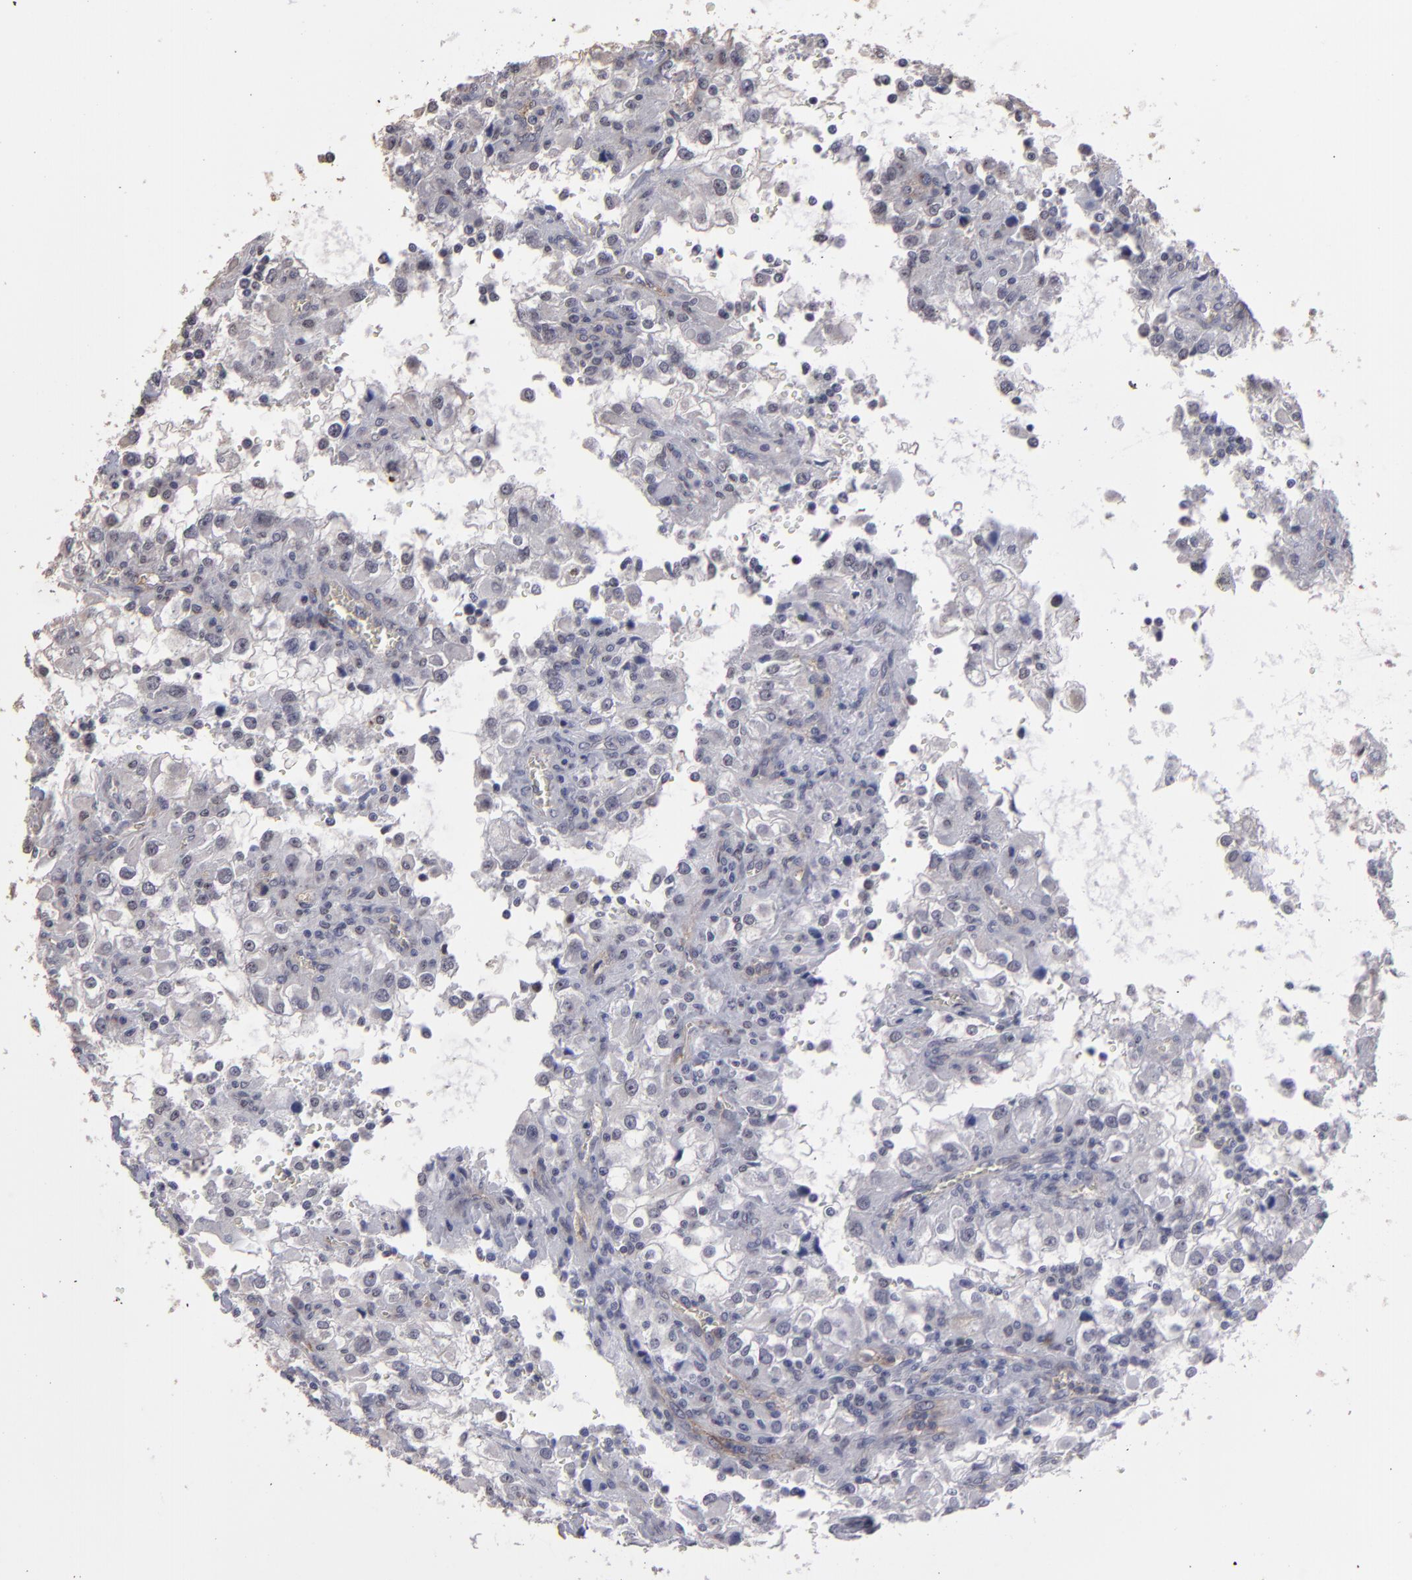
{"staining": {"intensity": "negative", "quantity": "none", "location": "none"}, "tissue": "renal cancer", "cell_type": "Tumor cells", "image_type": "cancer", "snomed": [{"axis": "morphology", "description": "Adenocarcinoma, NOS"}, {"axis": "topography", "description": "Kidney"}], "caption": "Immunohistochemistry of renal cancer (adenocarcinoma) reveals no staining in tumor cells. Brightfield microscopy of immunohistochemistry (IHC) stained with DAB (brown) and hematoxylin (blue), captured at high magnification.", "gene": "CD55", "patient": {"sex": "female", "age": 52}}